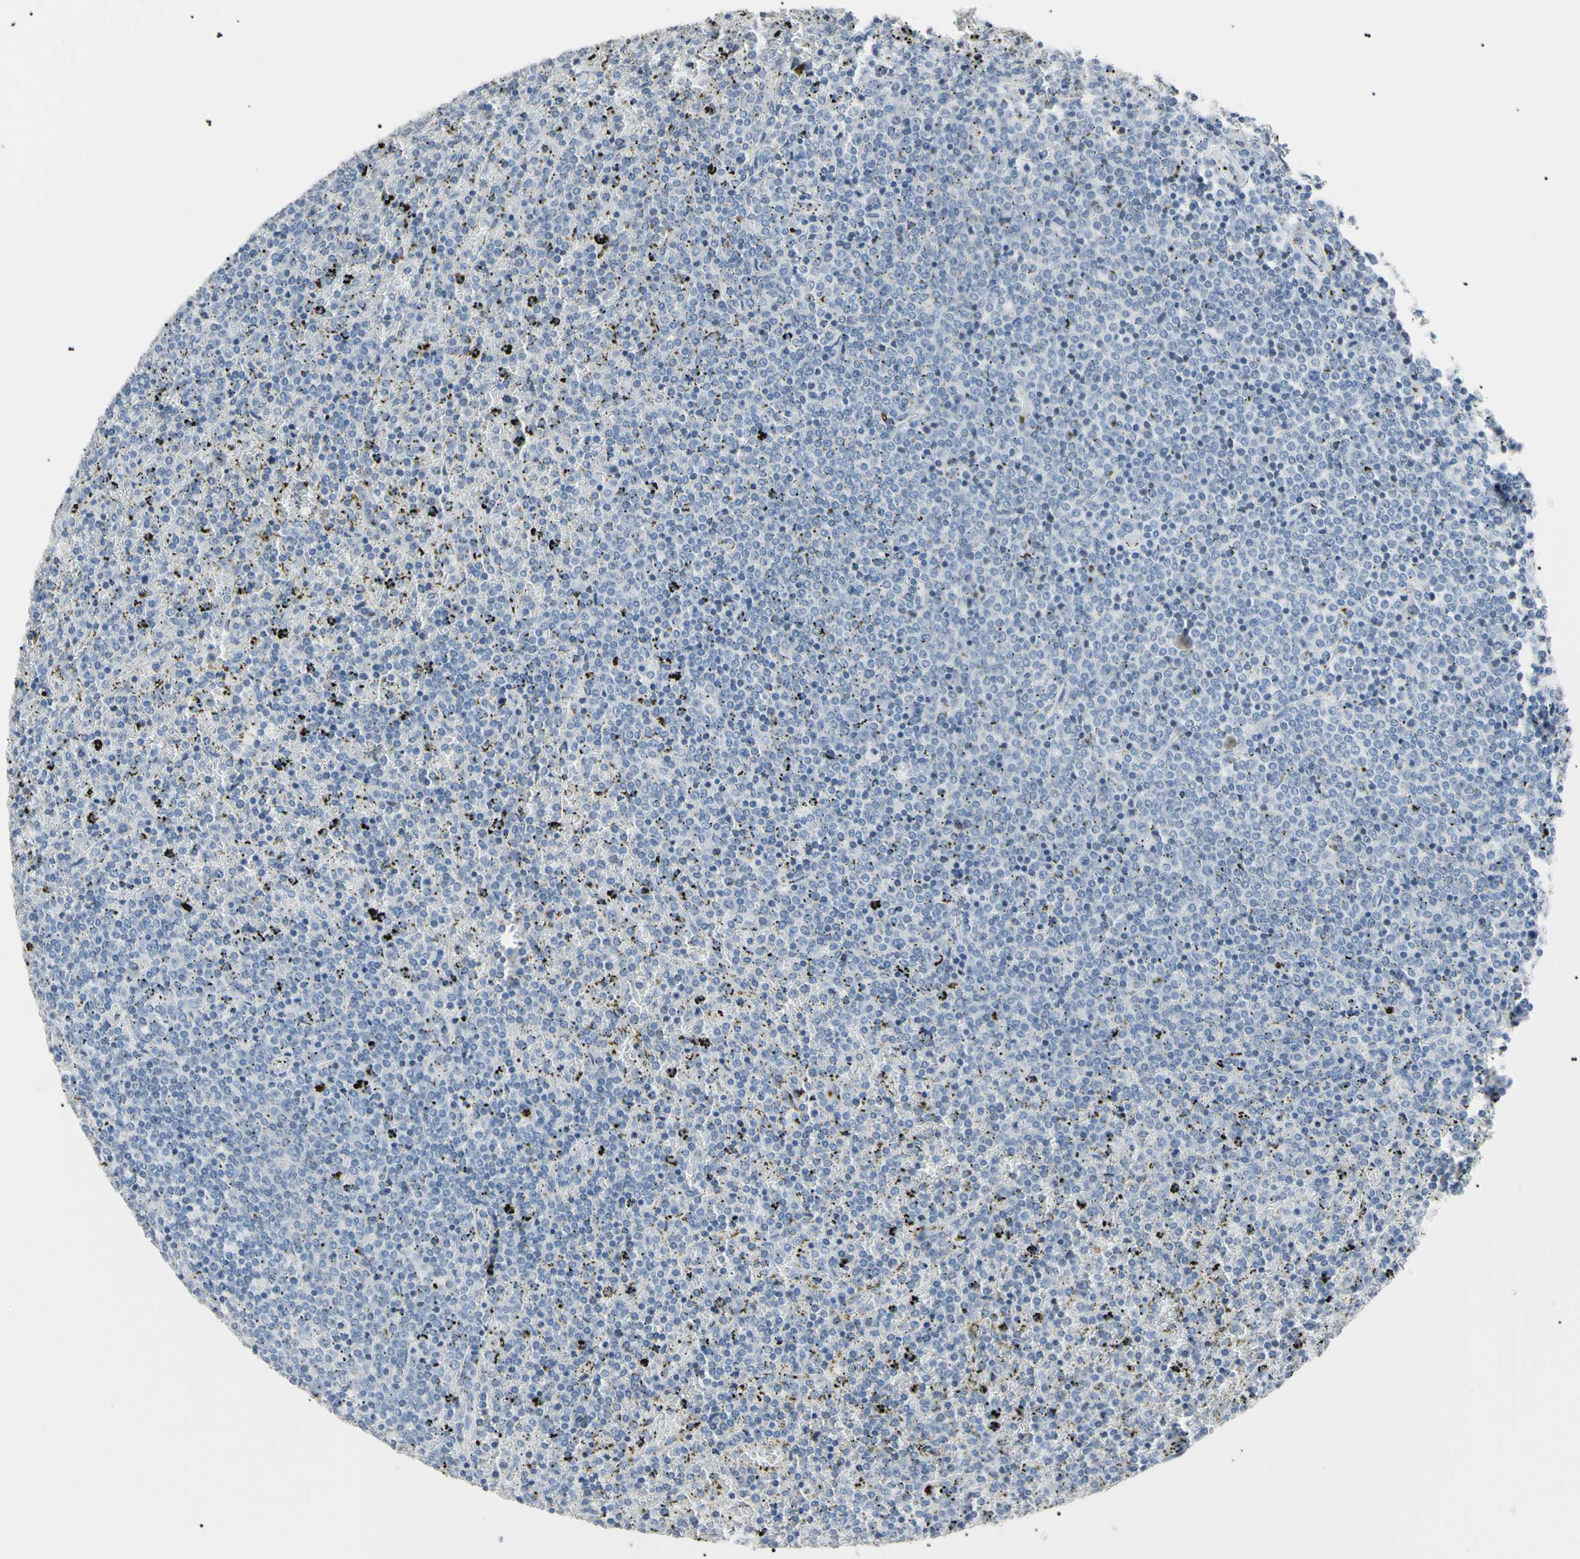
{"staining": {"intensity": "negative", "quantity": "none", "location": "none"}, "tissue": "lymphoma", "cell_type": "Tumor cells", "image_type": "cancer", "snomed": [{"axis": "morphology", "description": "Malignant lymphoma, non-Hodgkin's type, Low grade"}, {"axis": "topography", "description": "Spleen"}], "caption": "The micrograph reveals no staining of tumor cells in lymphoma.", "gene": "CGB3", "patient": {"sex": "female", "age": 77}}